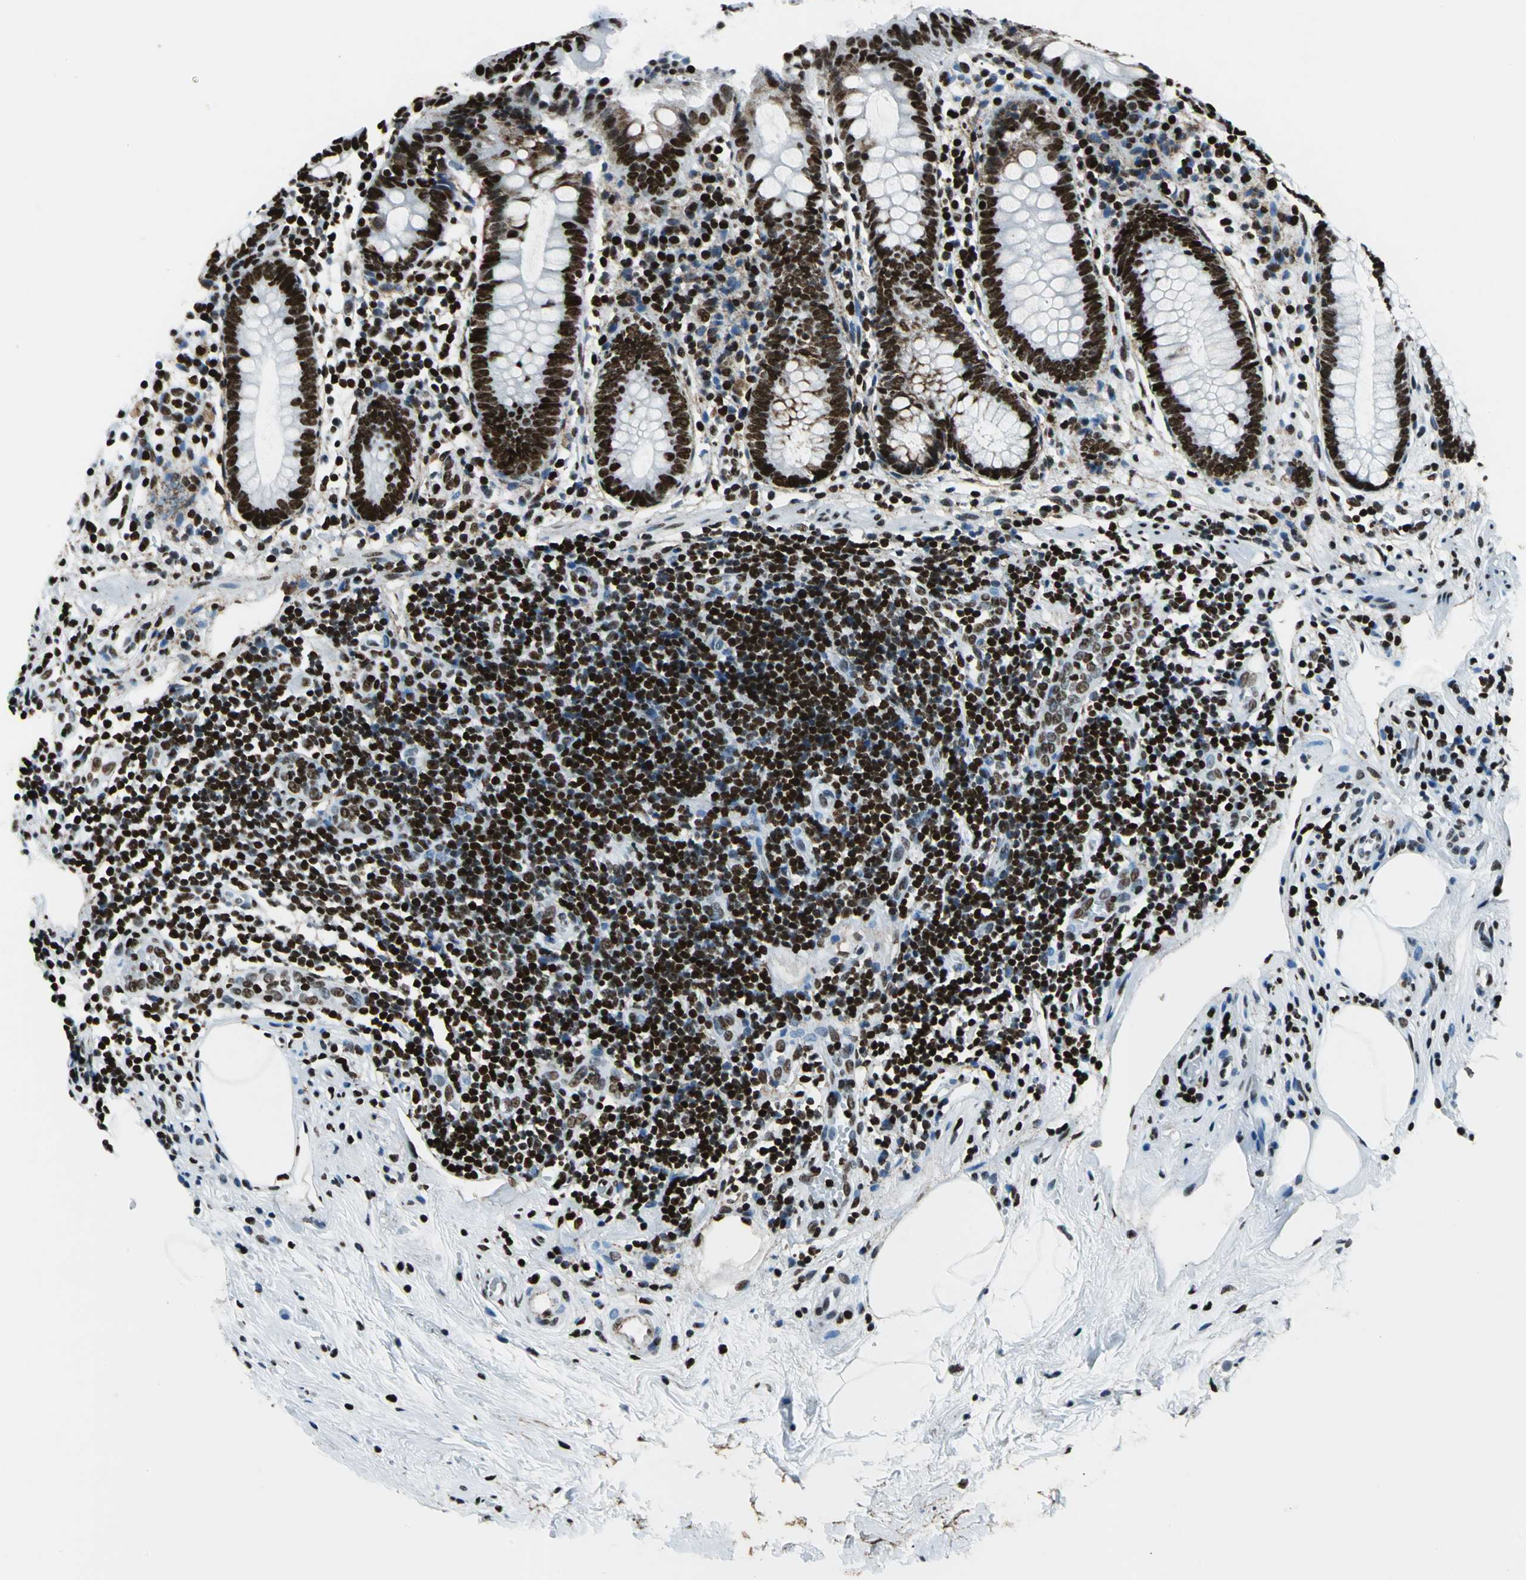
{"staining": {"intensity": "strong", "quantity": ">75%", "location": "nuclear"}, "tissue": "appendix", "cell_type": "Glandular cells", "image_type": "normal", "snomed": [{"axis": "morphology", "description": "Normal tissue, NOS"}, {"axis": "topography", "description": "Appendix"}], "caption": "Immunohistochemistry (IHC) photomicrograph of unremarkable appendix: human appendix stained using immunohistochemistry (IHC) displays high levels of strong protein expression localized specifically in the nuclear of glandular cells, appearing as a nuclear brown color.", "gene": "APEX1", "patient": {"sex": "male", "age": 38}}